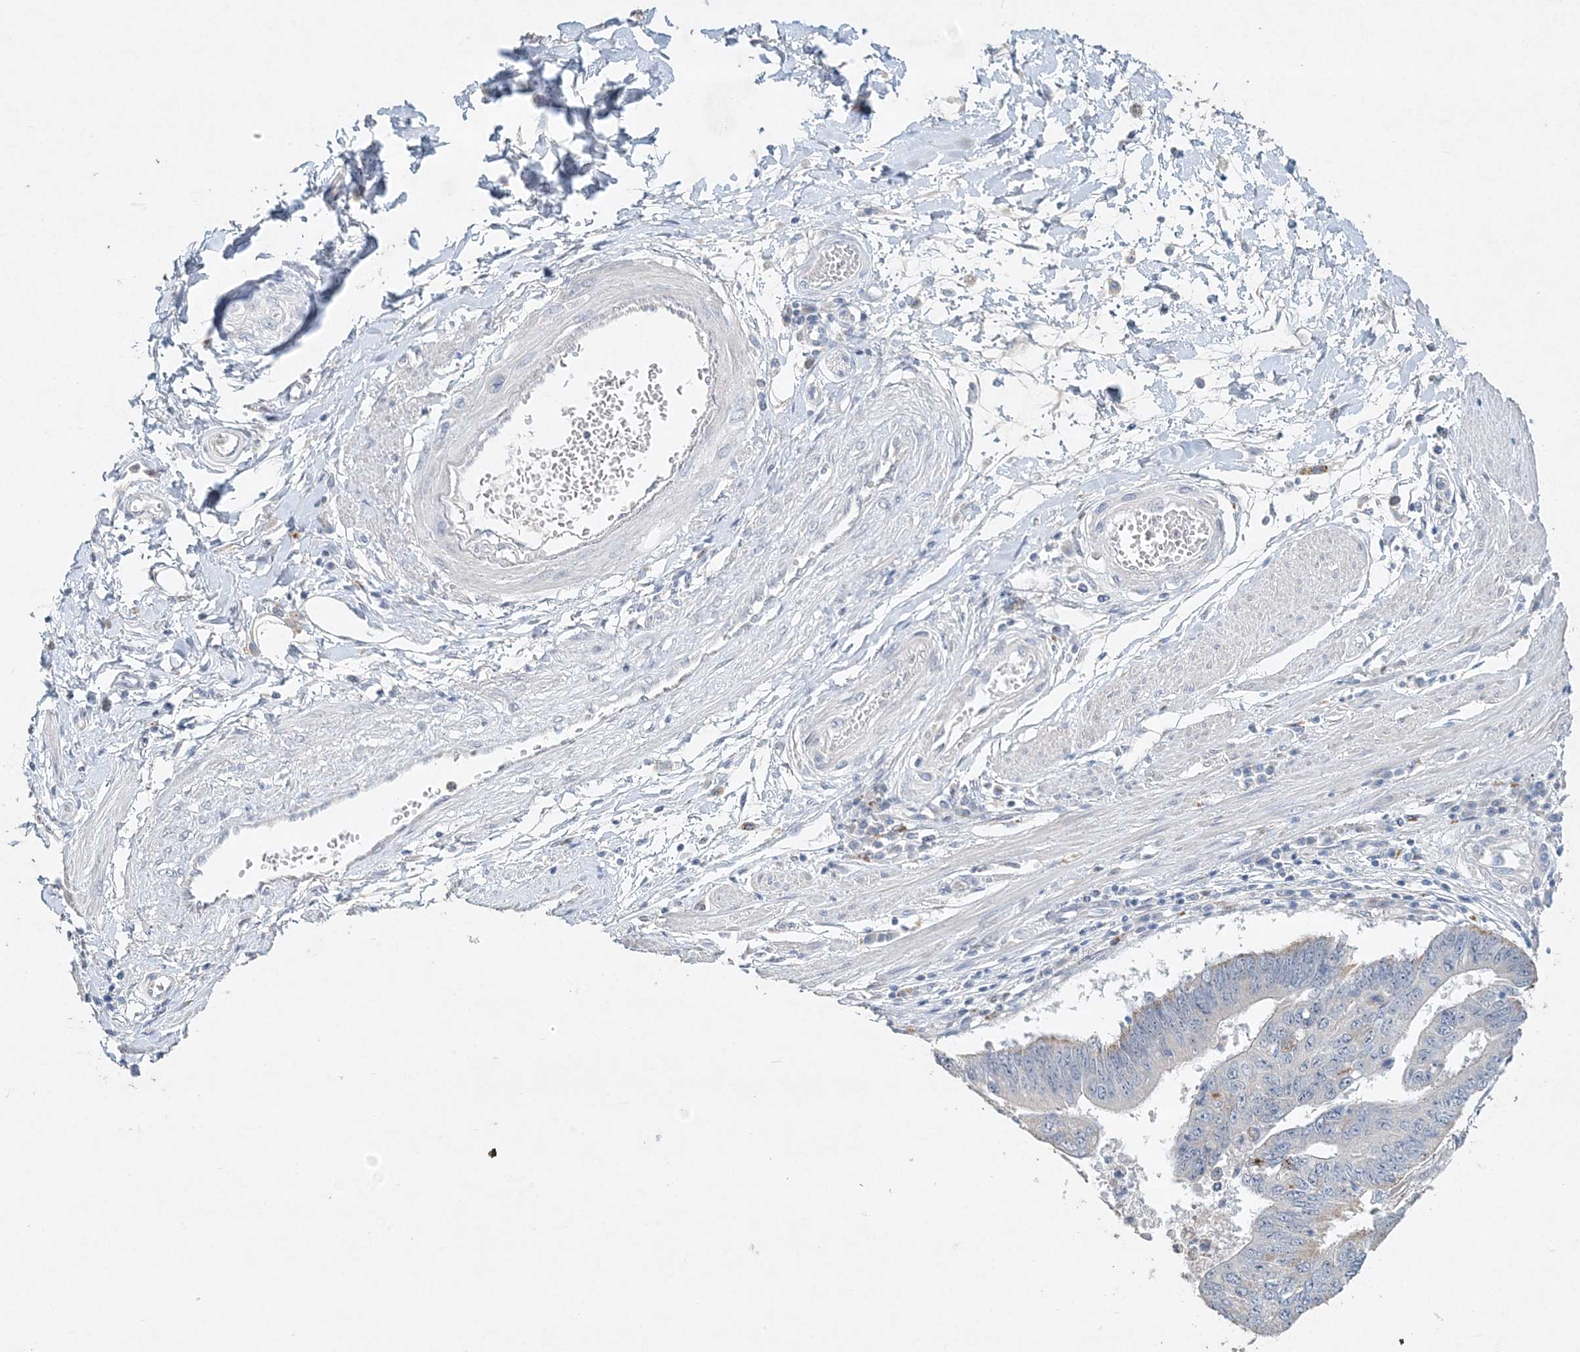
{"staining": {"intensity": "negative", "quantity": "none", "location": "none"}, "tissue": "stomach cancer", "cell_type": "Tumor cells", "image_type": "cancer", "snomed": [{"axis": "morphology", "description": "Adenocarcinoma, NOS"}, {"axis": "topography", "description": "Stomach"}], "caption": "Tumor cells show no significant staining in stomach adenocarcinoma.", "gene": "DNAH5", "patient": {"sex": "male", "age": 59}}